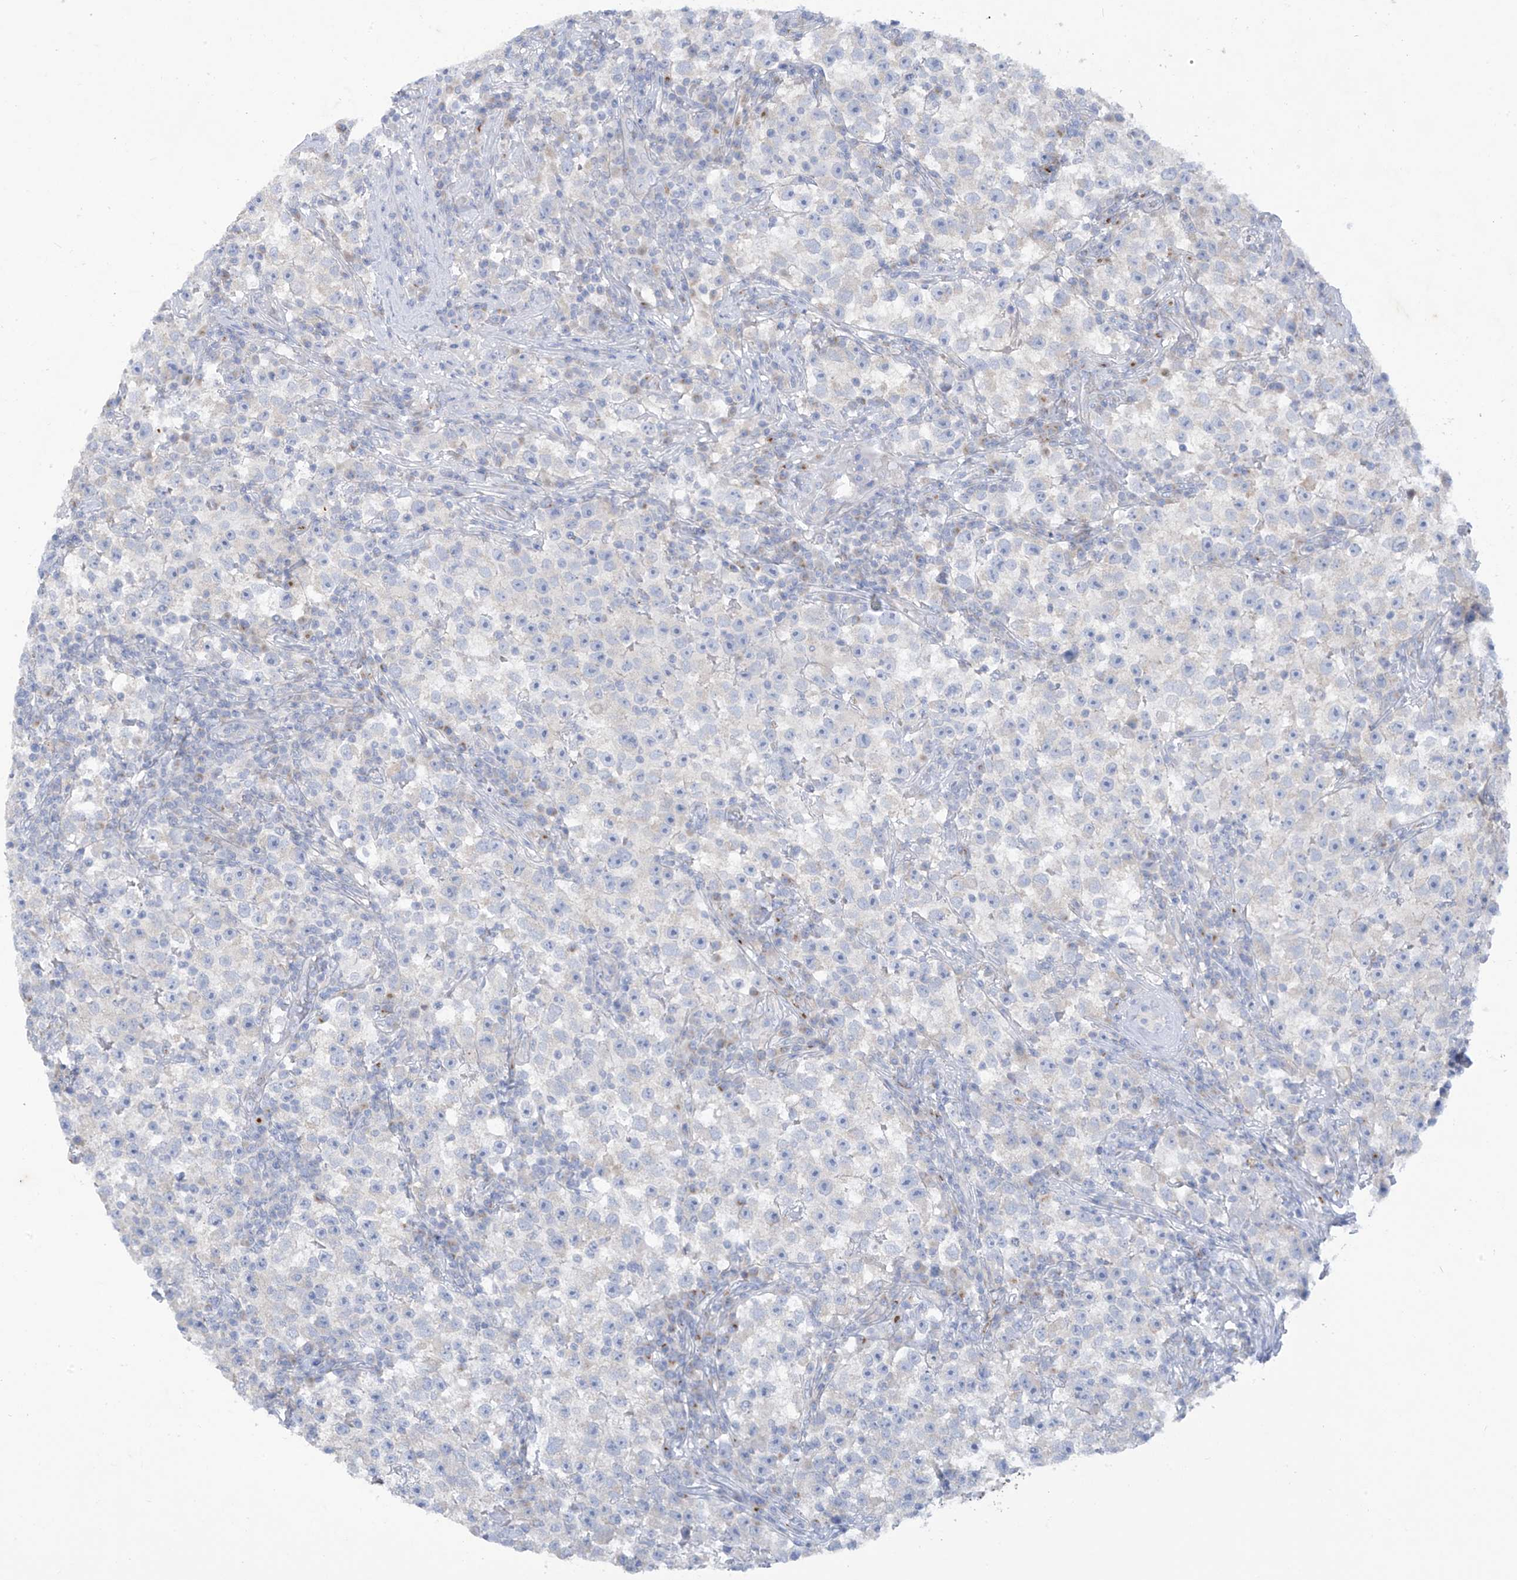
{"staining": {"intensity": "negative", "quantity": "none", "location": "none"}, "tissue": "testis cancer", "cell_type": "Tumor cells", "image_type": "cancer", "snomed": [{"axis": "morphology", "description": "Seminoma, NOS"}, {"axis": "topography", "description": "Testis"}], "caption": "Human testis cancer (seminoma) stained for a protein using immunohistochemistry (IHC) reveals no positivity in tumor cells.", "gene": "TRMT2B", "patient": {"sex": "male", "age": 22}}